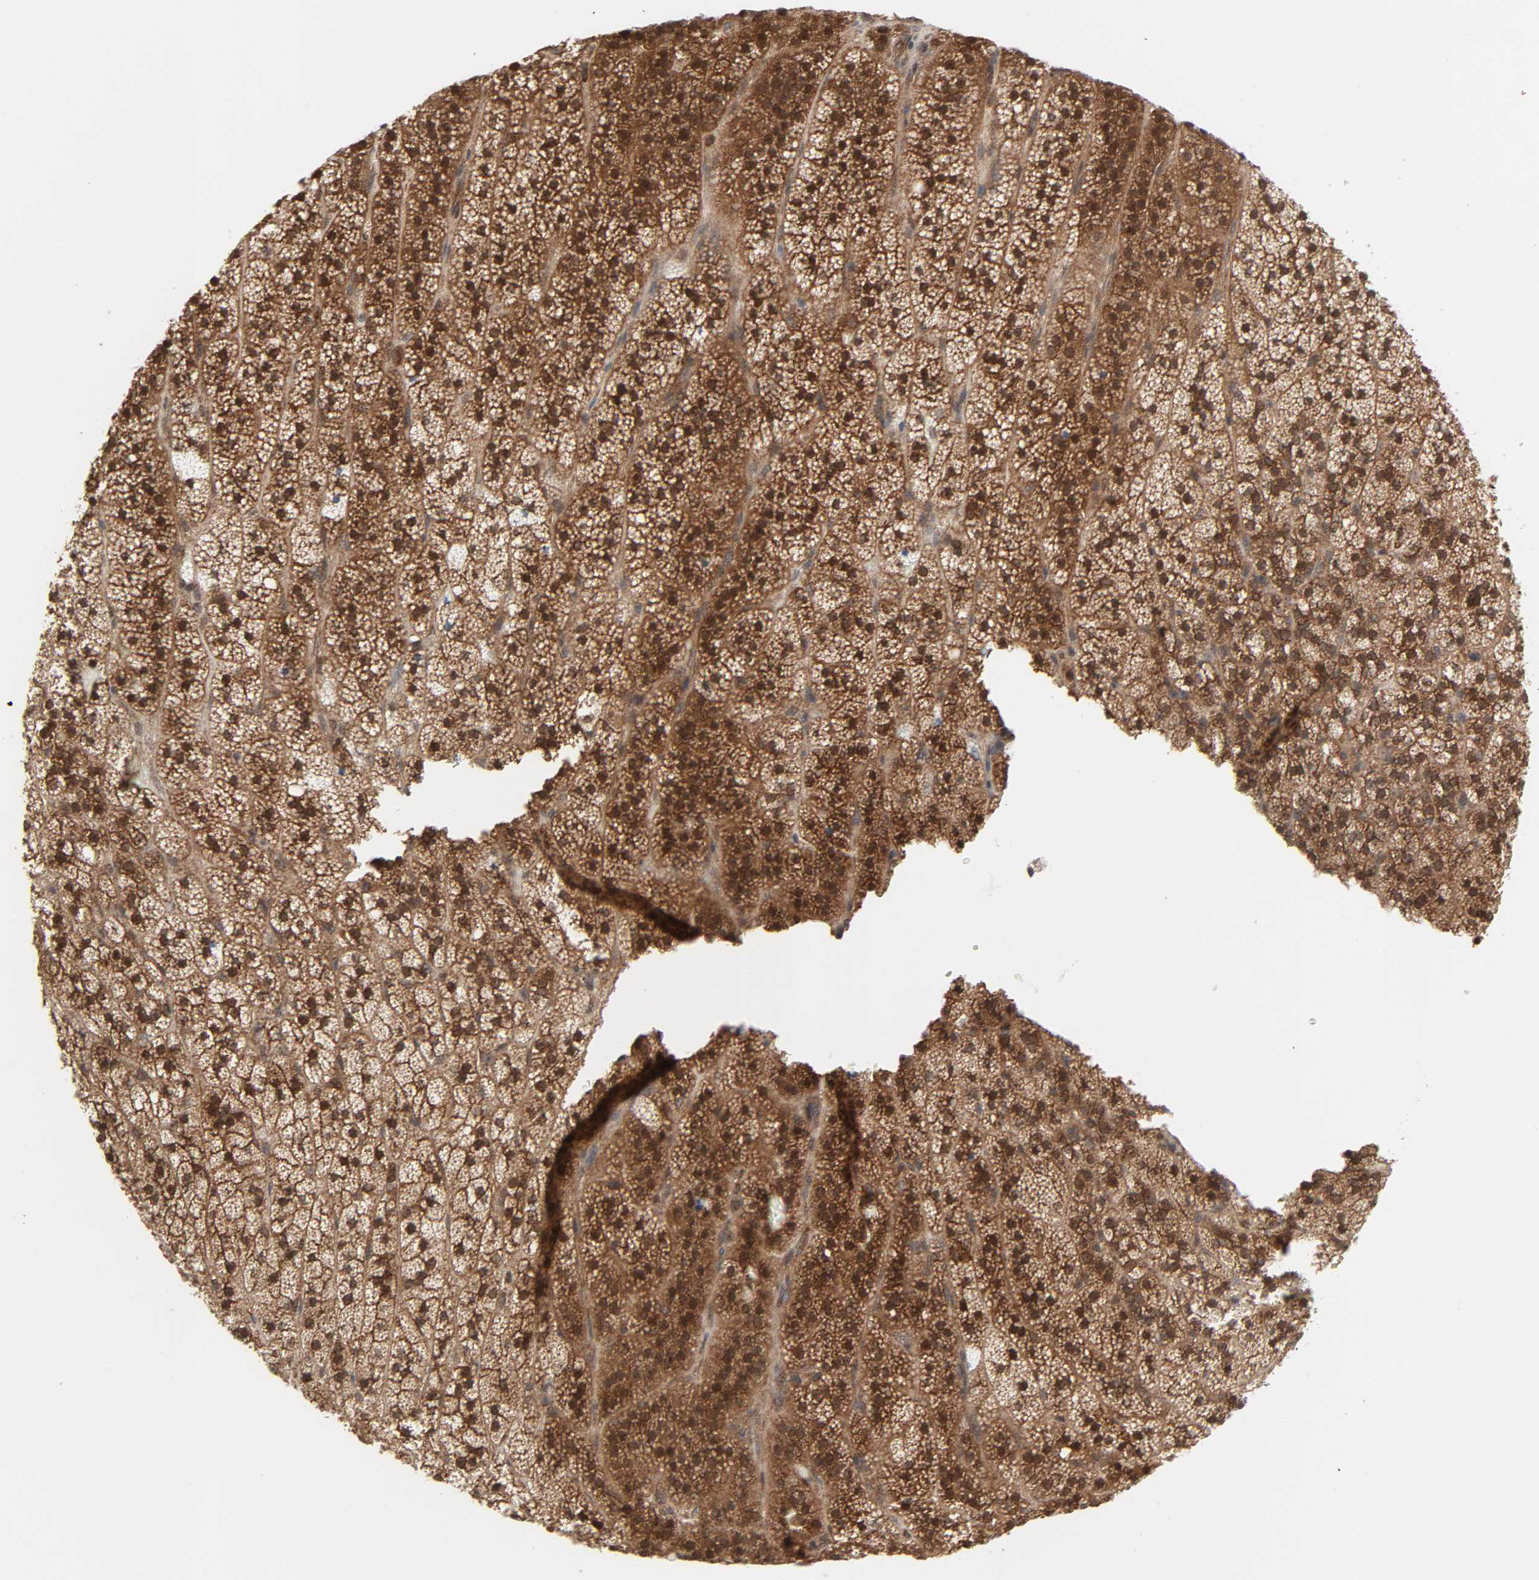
{"staining": {"intensity": "strong", "quantity": ">75%", "location": "cytoplasmic/membranous,nuclear"}, "tissue": "adrenal gland", "cell_type": "Glandular cells", "image_type": "normal", "snomed": [{"axis": "morphology", "description": "Normal tissue, NOS"}, {"axis": "topography", "description": "Adrenal gland"}], "caption": "Brown immunohistochemical staining in normal human adrenal gland exhibits strong cytoplasmic/membranous,nuclear expression in approximately >75% of glandular cells. Nuclei are stained in blue.", "gene": "GSK3A", "patient": {"sex": "male", "age": 35}}